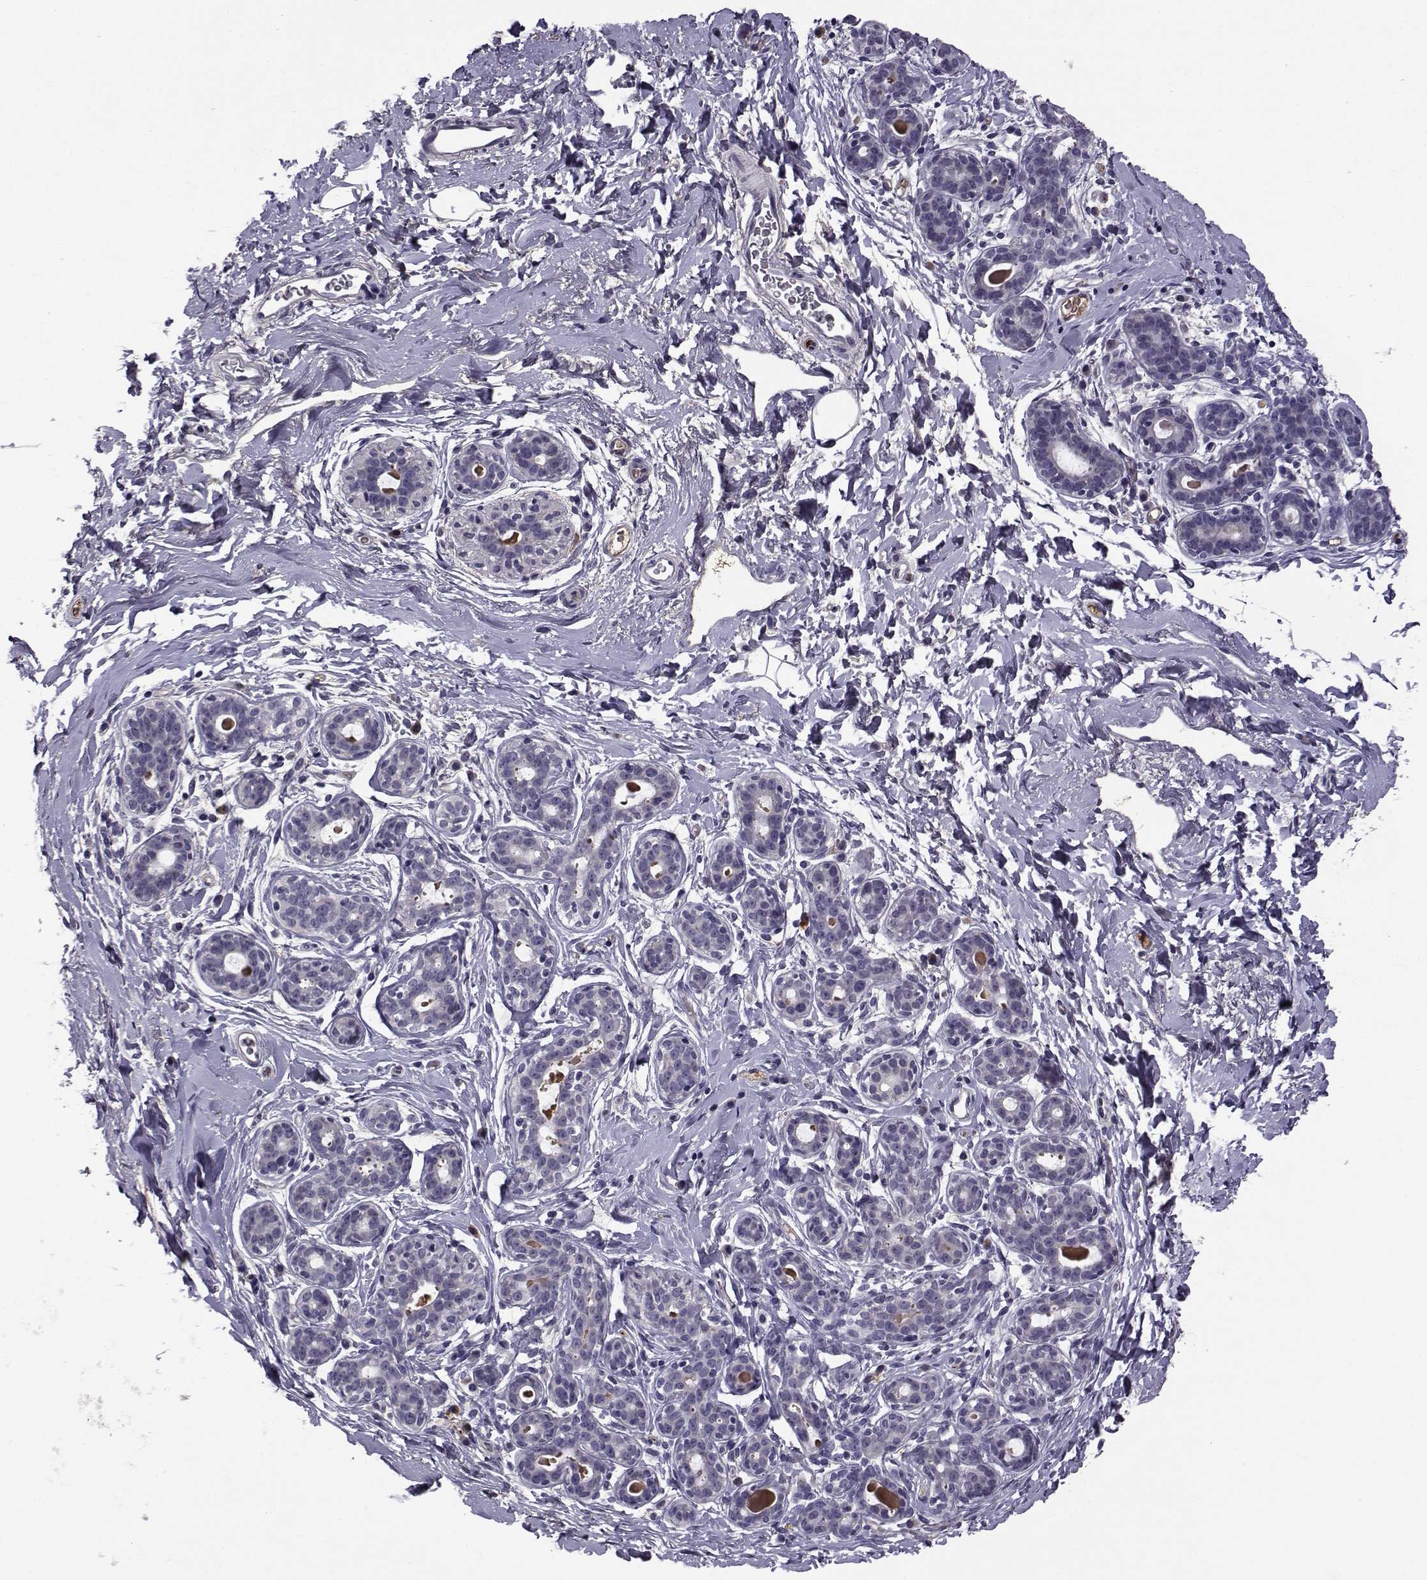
{"staining": {"intensity": "negative", "quantity": "none", "location": "none"}, "tissue": "breast", "cell_type": "Adipocytes", "image_type": "normal", "snomed": [{"axis": "morphology", "description": "Normal tissue, NOS"}, {"axis": "topography", "description": "Breast"}], "caption": "This is a histopathology image of immunohistochemistry staining of normal breast, which shows no expression in adipocytes.", "gene": "TNFRSF11B", "patient": {"sex": "female", "age": 43}}